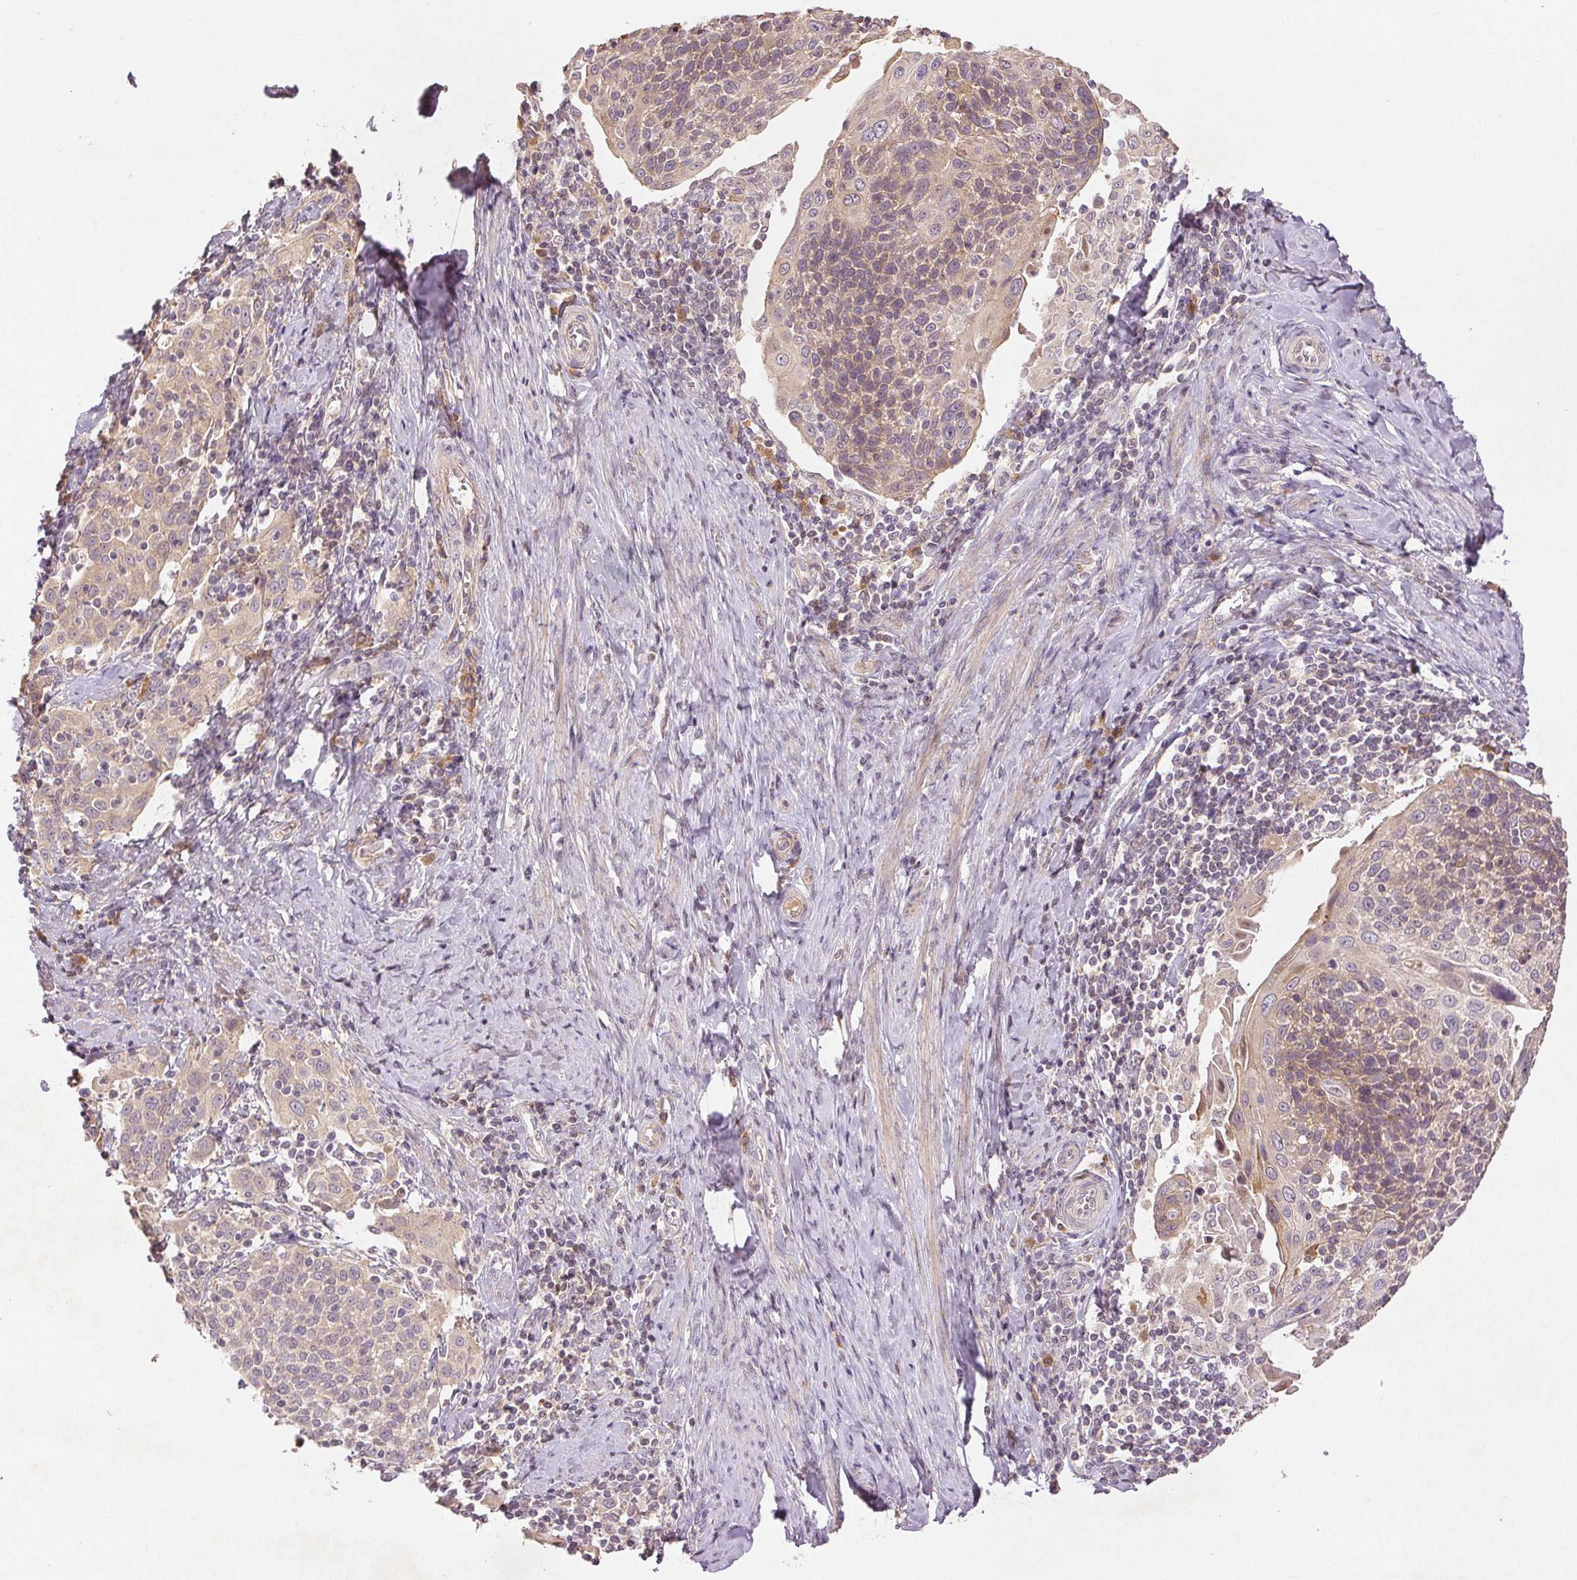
{"staining": {"intensity": "weak", "quantity": "25%-75%", "location": "cytoplasmic/membranous"}, "tissue": "cervical cancer", "cell_type": "Tumor cells", "image_type": "cancer", "snomed": [{"axis": "morphology", "description": "Squamous cell carcinoma, NOS"}, {"axis": "topography", "description": "Cervix"}], "caption": "A low amount of weak cytoplasmic/membranous positivity is appreciated in approximately 25%-75% of tumor cells in cervical cancer (squamous cell carcinoma) tissue.", "gene": "YIF1B", "patient": {"sex": "female", "age": 61}}